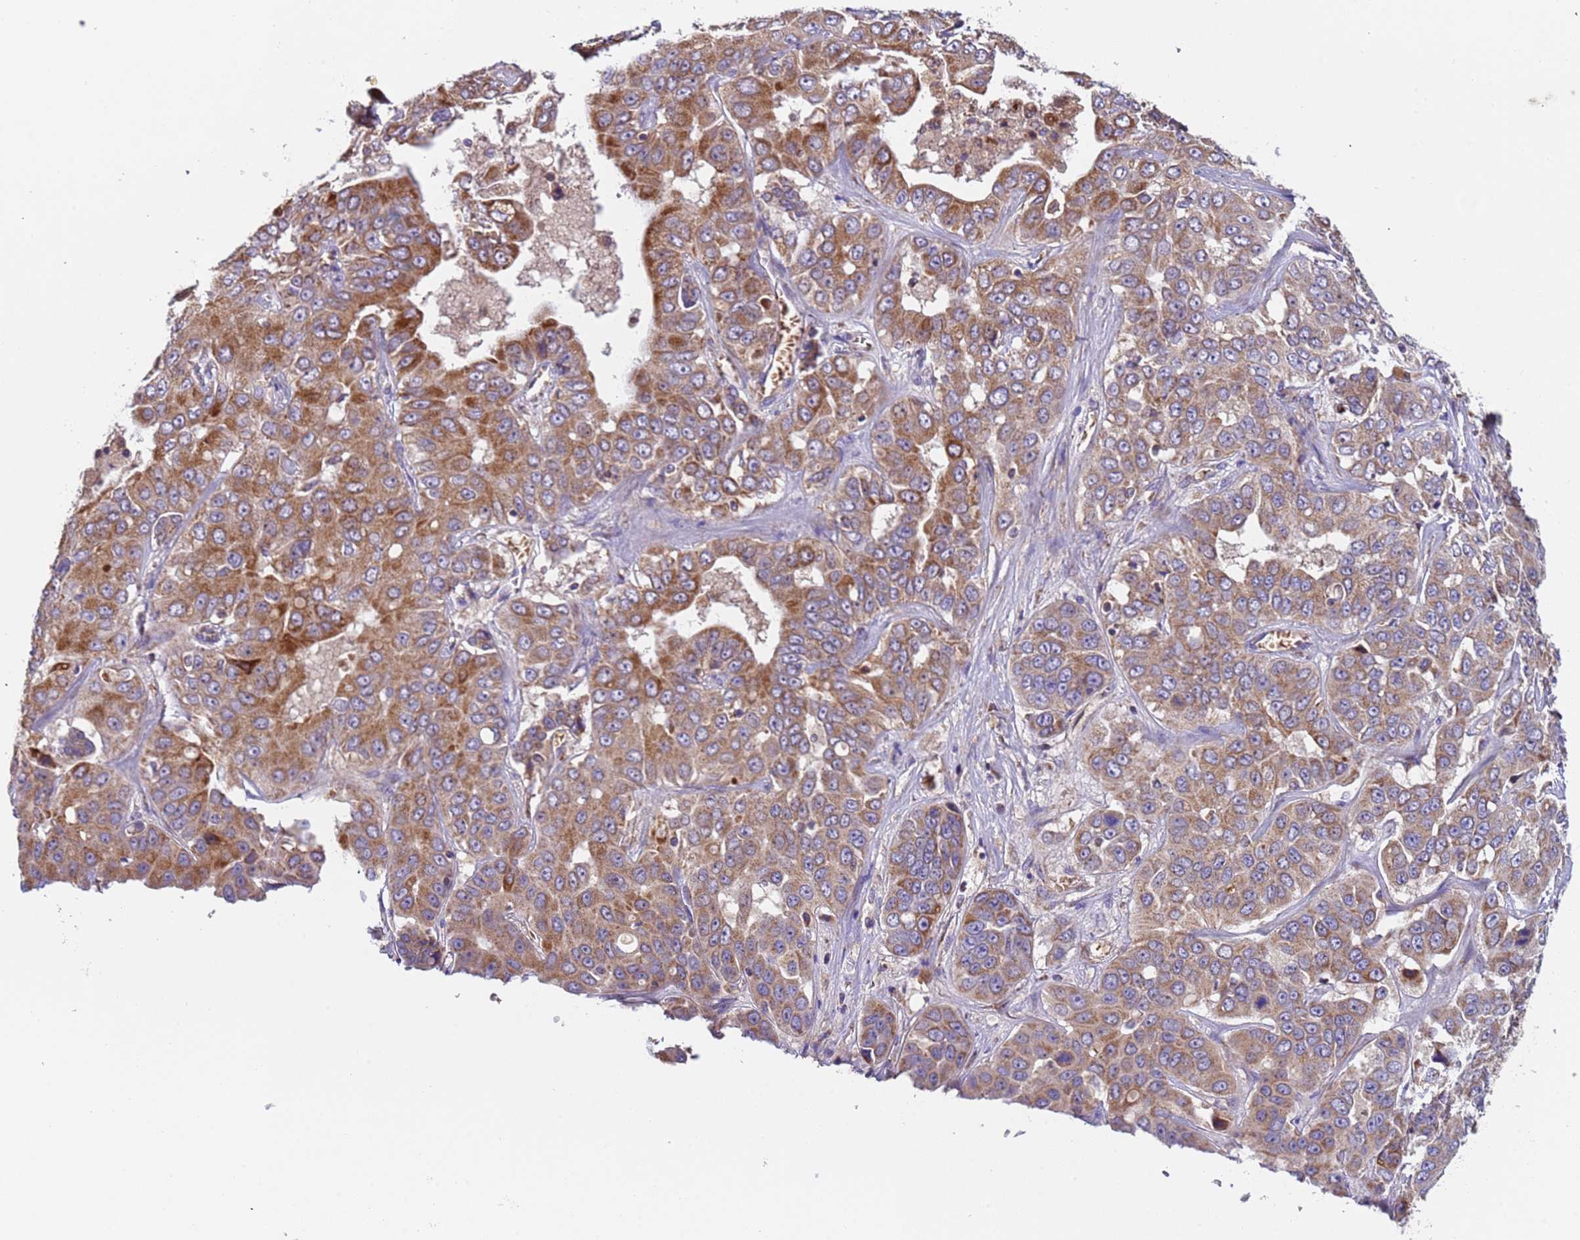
{"staining": {"intensity": "moderate", "quantity": ">75%", "location": "cytoplasmic/membranous"}, "tissue": "liver cancer", "cell_type": "Tumor cells", "image_type": "cancer", "snomed": [{"axis": "morphology", "description": "Cholangiocarcinoma"}, {"axis": "topography", "description": "Liver"}], "caption": "This is a photomicrograph of immunohistochemistry (IHC) staining of liver cancer, which shows moderate positivity in the cytoplasmic/membranous of tumor cells.", "gene": "TMEM126A", "patient": {"sex": "female", "age": 52}}